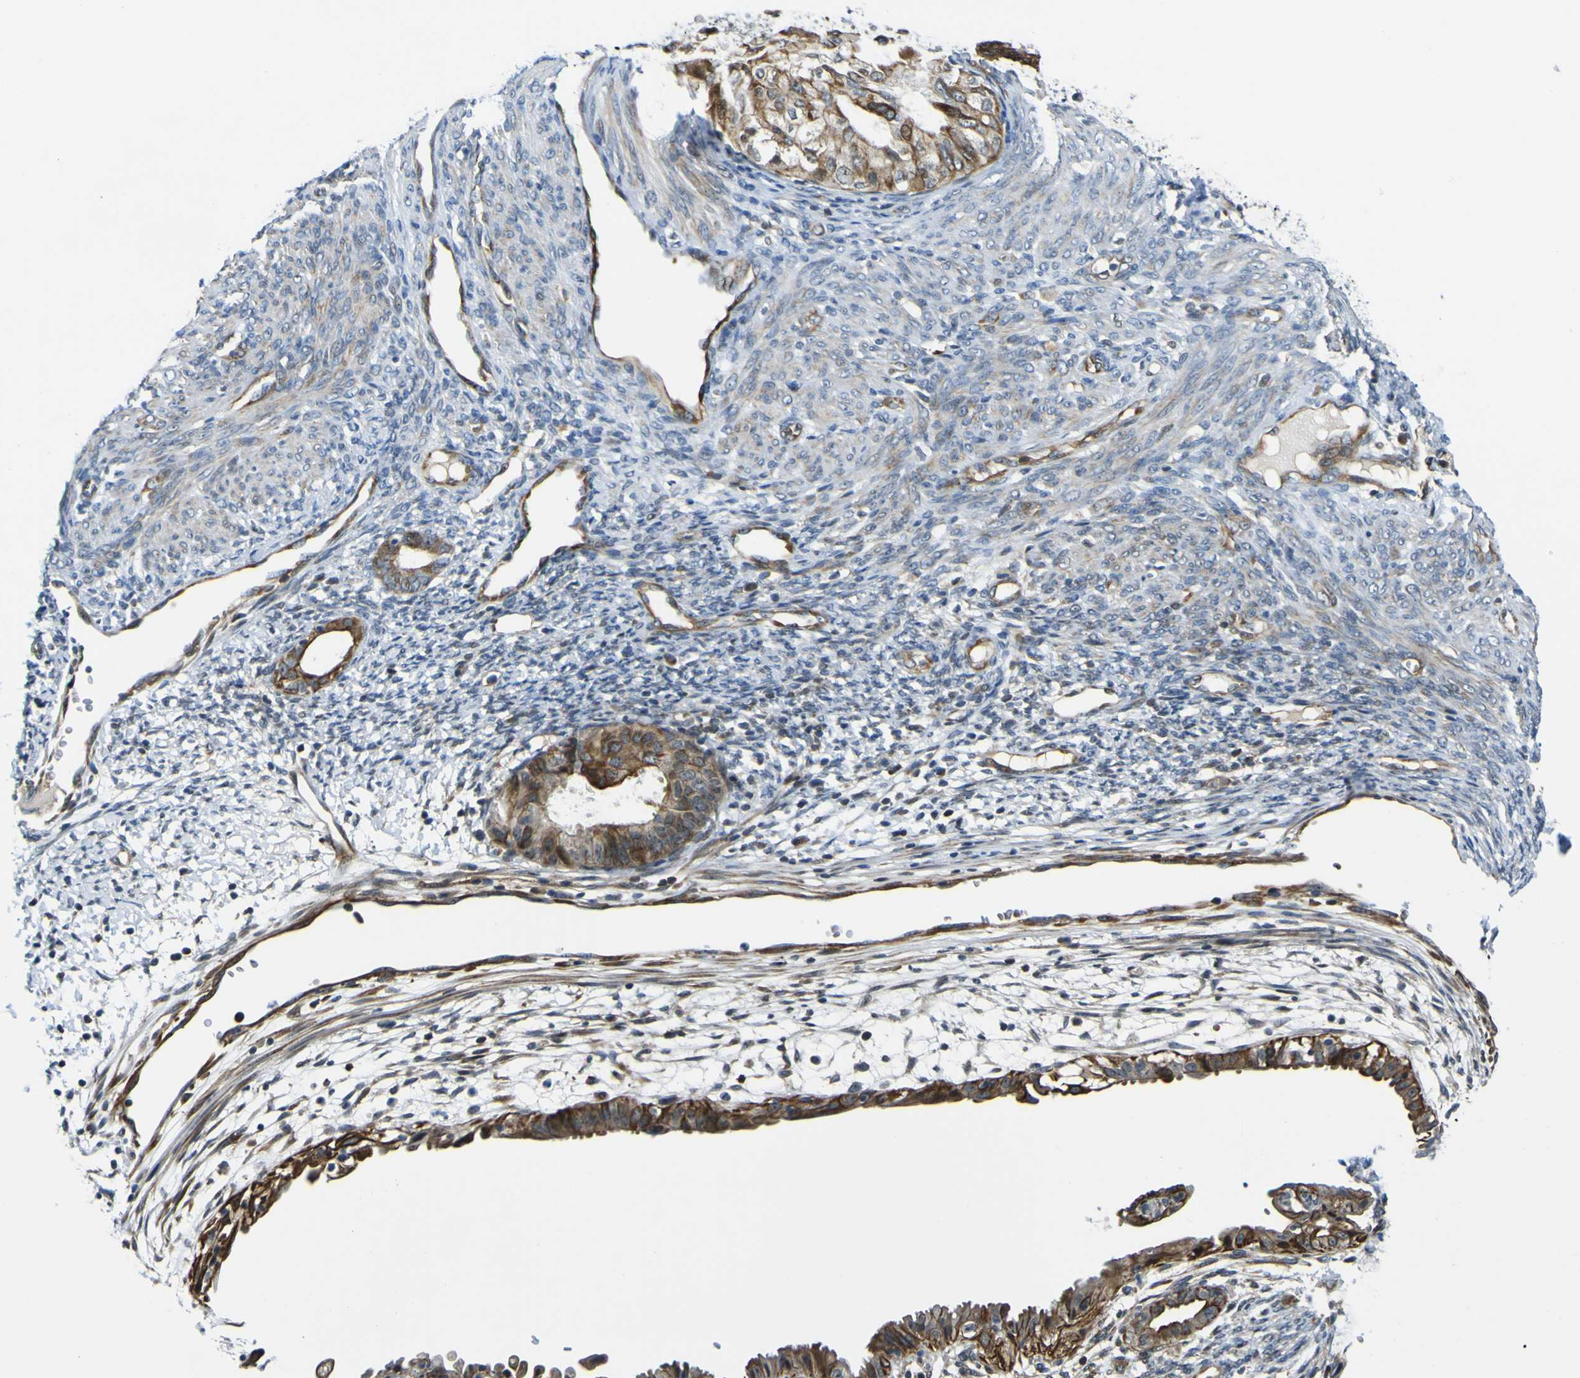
{"staining": {"intensity": "strong", "quantity": ">75%", "location": "cytoplasmic/membranous"}, "tissue": "cervical cancer", "cell_type": "Tumor cells", "image_type": "cancer", "snomed": [{"axis": "morphology", "description": "Normal tissue, NOS"}, {"axis": "morphology", "description": "Adenocarcinoma, NOS"}, {"axis": "topography", "description": "Cervix"}, {"axis": "topography", "description": "Endometrium"}], "caption": "Human cervical adenocarcinoma stained with a protein marker reveals strong staining in tumor cells.", "gene": "KDM7A", "patient": {"sex": "female", "age": 86}}